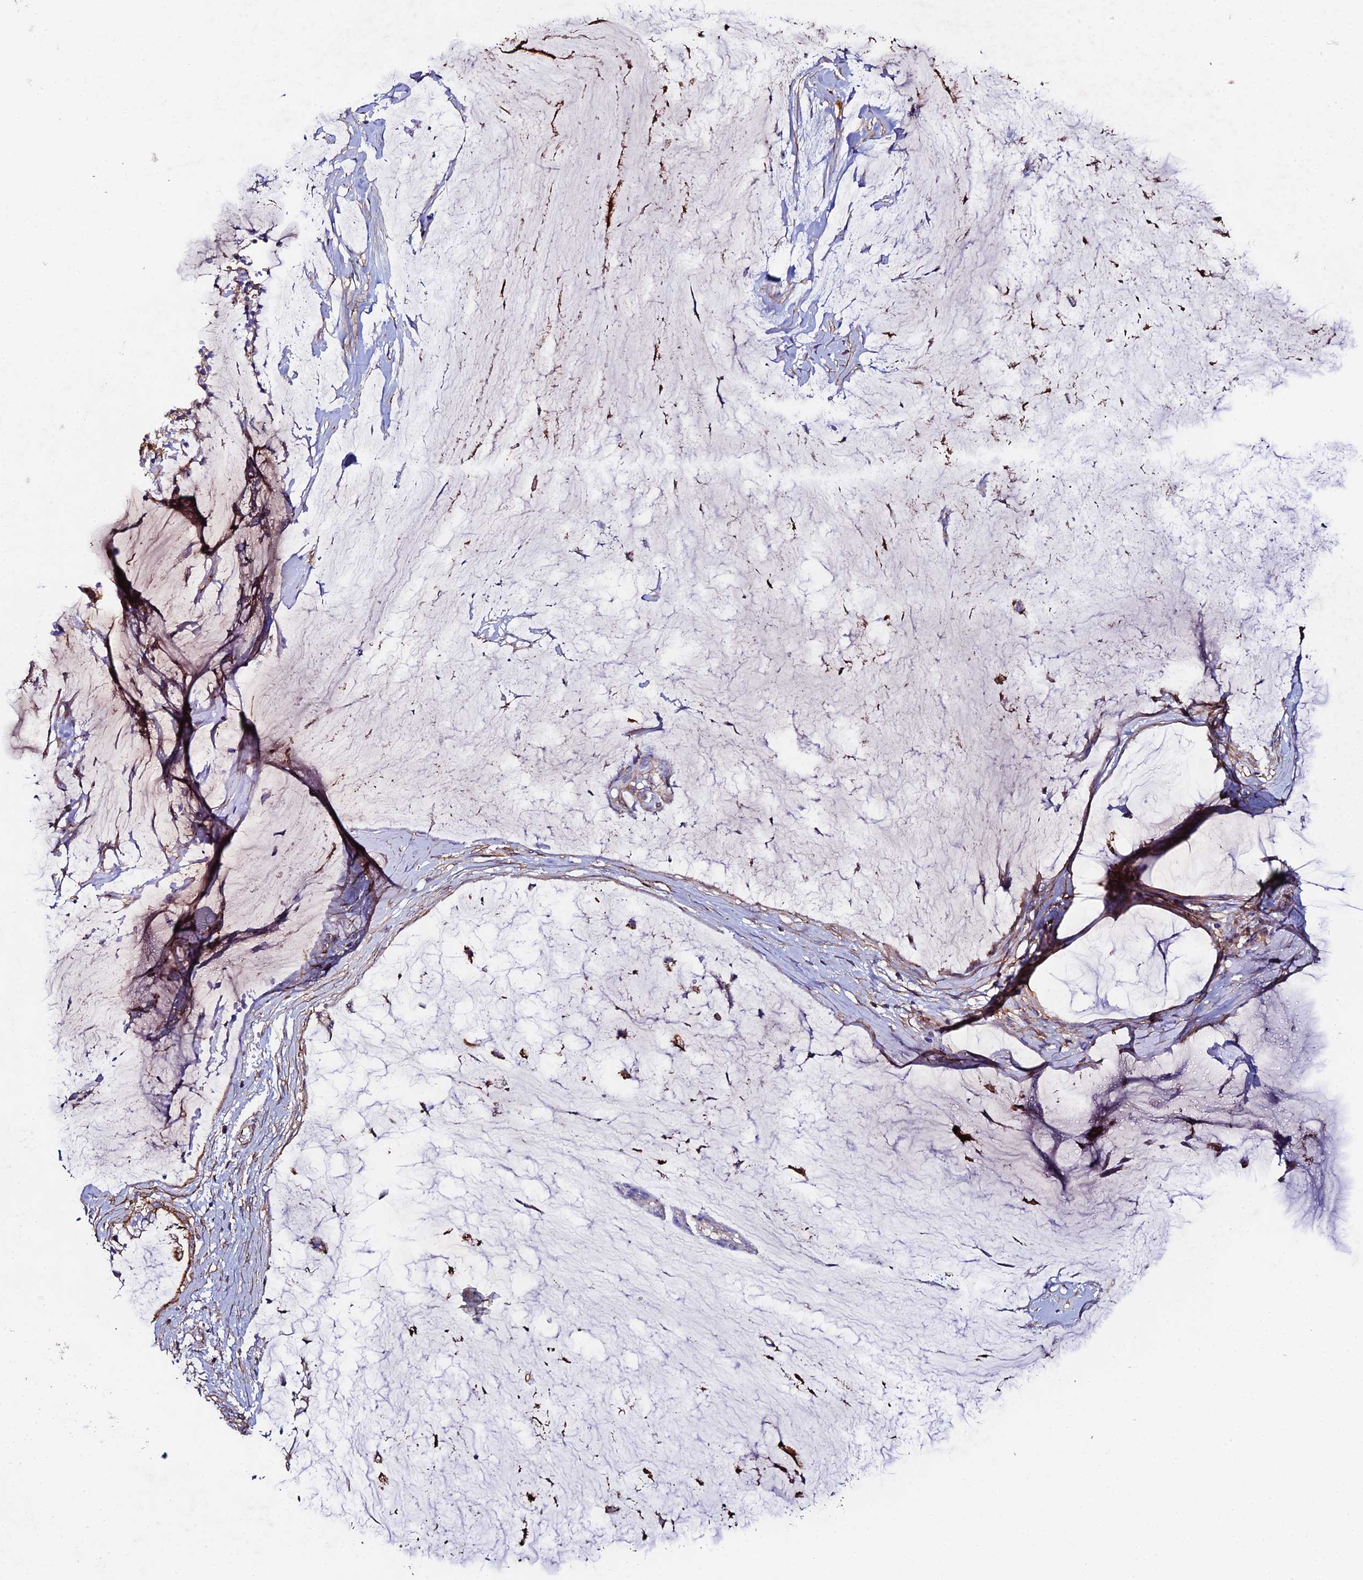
{"staining": {"intensity": "strong", "quantity": "25%-75%", "location": "cytoplasmic/membranous"}, "tissue": "ovarian cancer", "cell_type": "Tumor cells", "image_type": "cancer", "snomed": [{"axis": "morphology", "description": "Cystadenocarcinoma, mucinous, NOS"}, {"axis": "topography", "description": "Ovary"}], "caption": "Approximately 25%-75% of tumor cells in human ovarian cancer (mucinous cystadenocarcinoma) demonstrate strong cytoplasmic/membranous protein positivity as visualized by brown immunohistochemical staining.", "gene": "C6", "patient": {"sex": "female", "age": 39}}